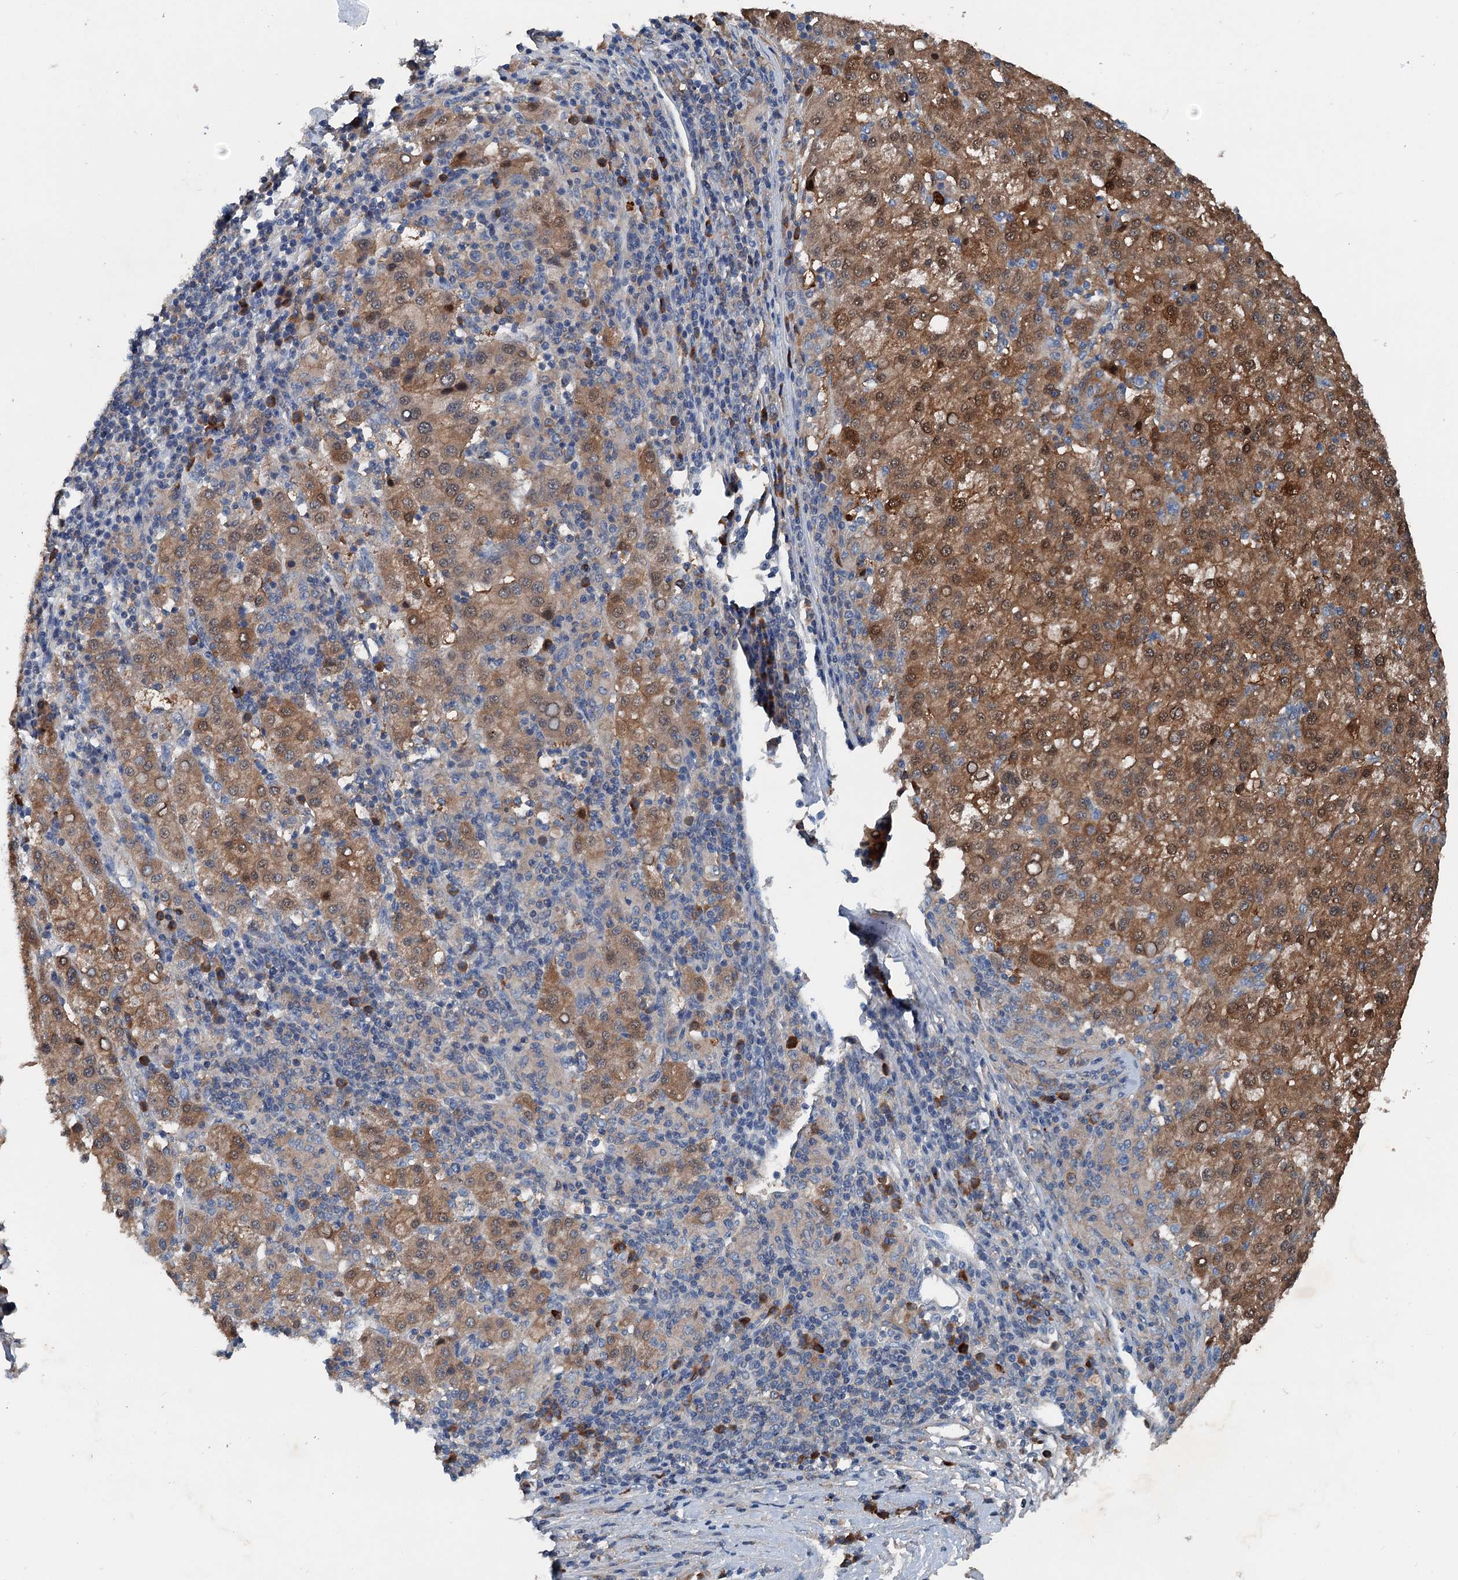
{"staining": {"intensity": "moderate", "quantity": ">75%", "location": "cytoplasmic/membranous,nuclear"}, "tissue": "liver cancer", "cell_type": "Tumor cells", "image_type": "cancer", "snomed": [{"axis": "morphology", "description": "Carcinoma, Hepatocellular, NOS"}, {"axis": "topography", "description": "Liver"}], "caption": "Immunohistochemical staining of human liver hepatocellular carcinoma shows medium levels of moderate cytoplasmic/membranous and nuclear positivity in approximately >75% of tumor cells.", "gene": "PDSS1", "patient": {"sex": "female", "age": 58}}